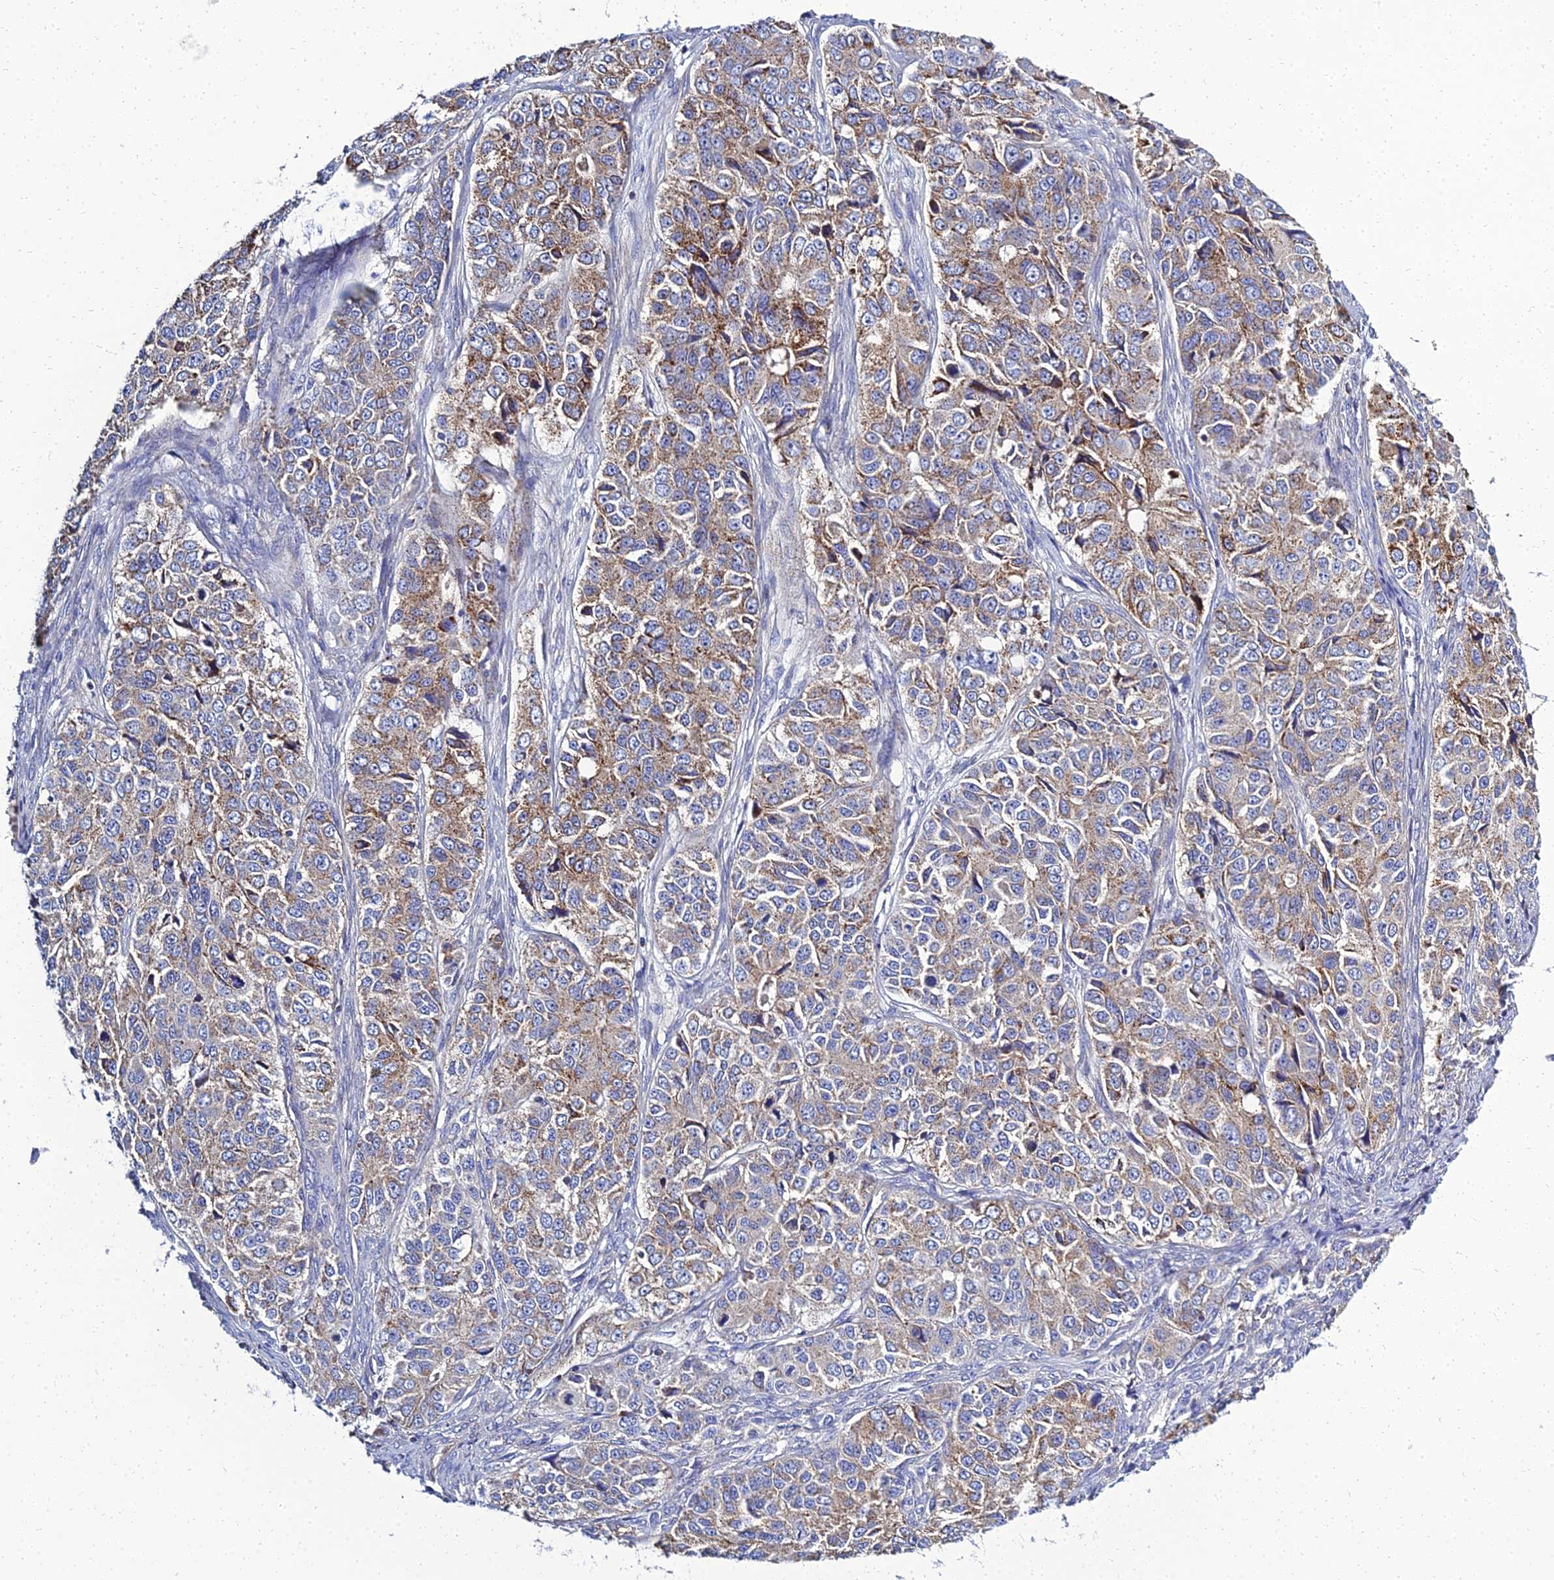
{"staining": {"intensity": "moderate", "quantity": "25%-75%", "location": "cytoplasmic/membranous"}, "tissue": "ovarian cancer", "cell_type": "Tumor cells", "image_type": "cancer", "snomed": [{"axis": "morphology", "description": "Carcinoma, endometroid"}, {"axis": "topography", "description": "Ovary"}], "caption": "Moderate cytoplasmic/membranous staining is appreciated in approximately 25%-75% of tumor cells in ovarian endometroid carcinoma.", "gene": "NPY", "patient": {"sex": "female", "age": 51}}